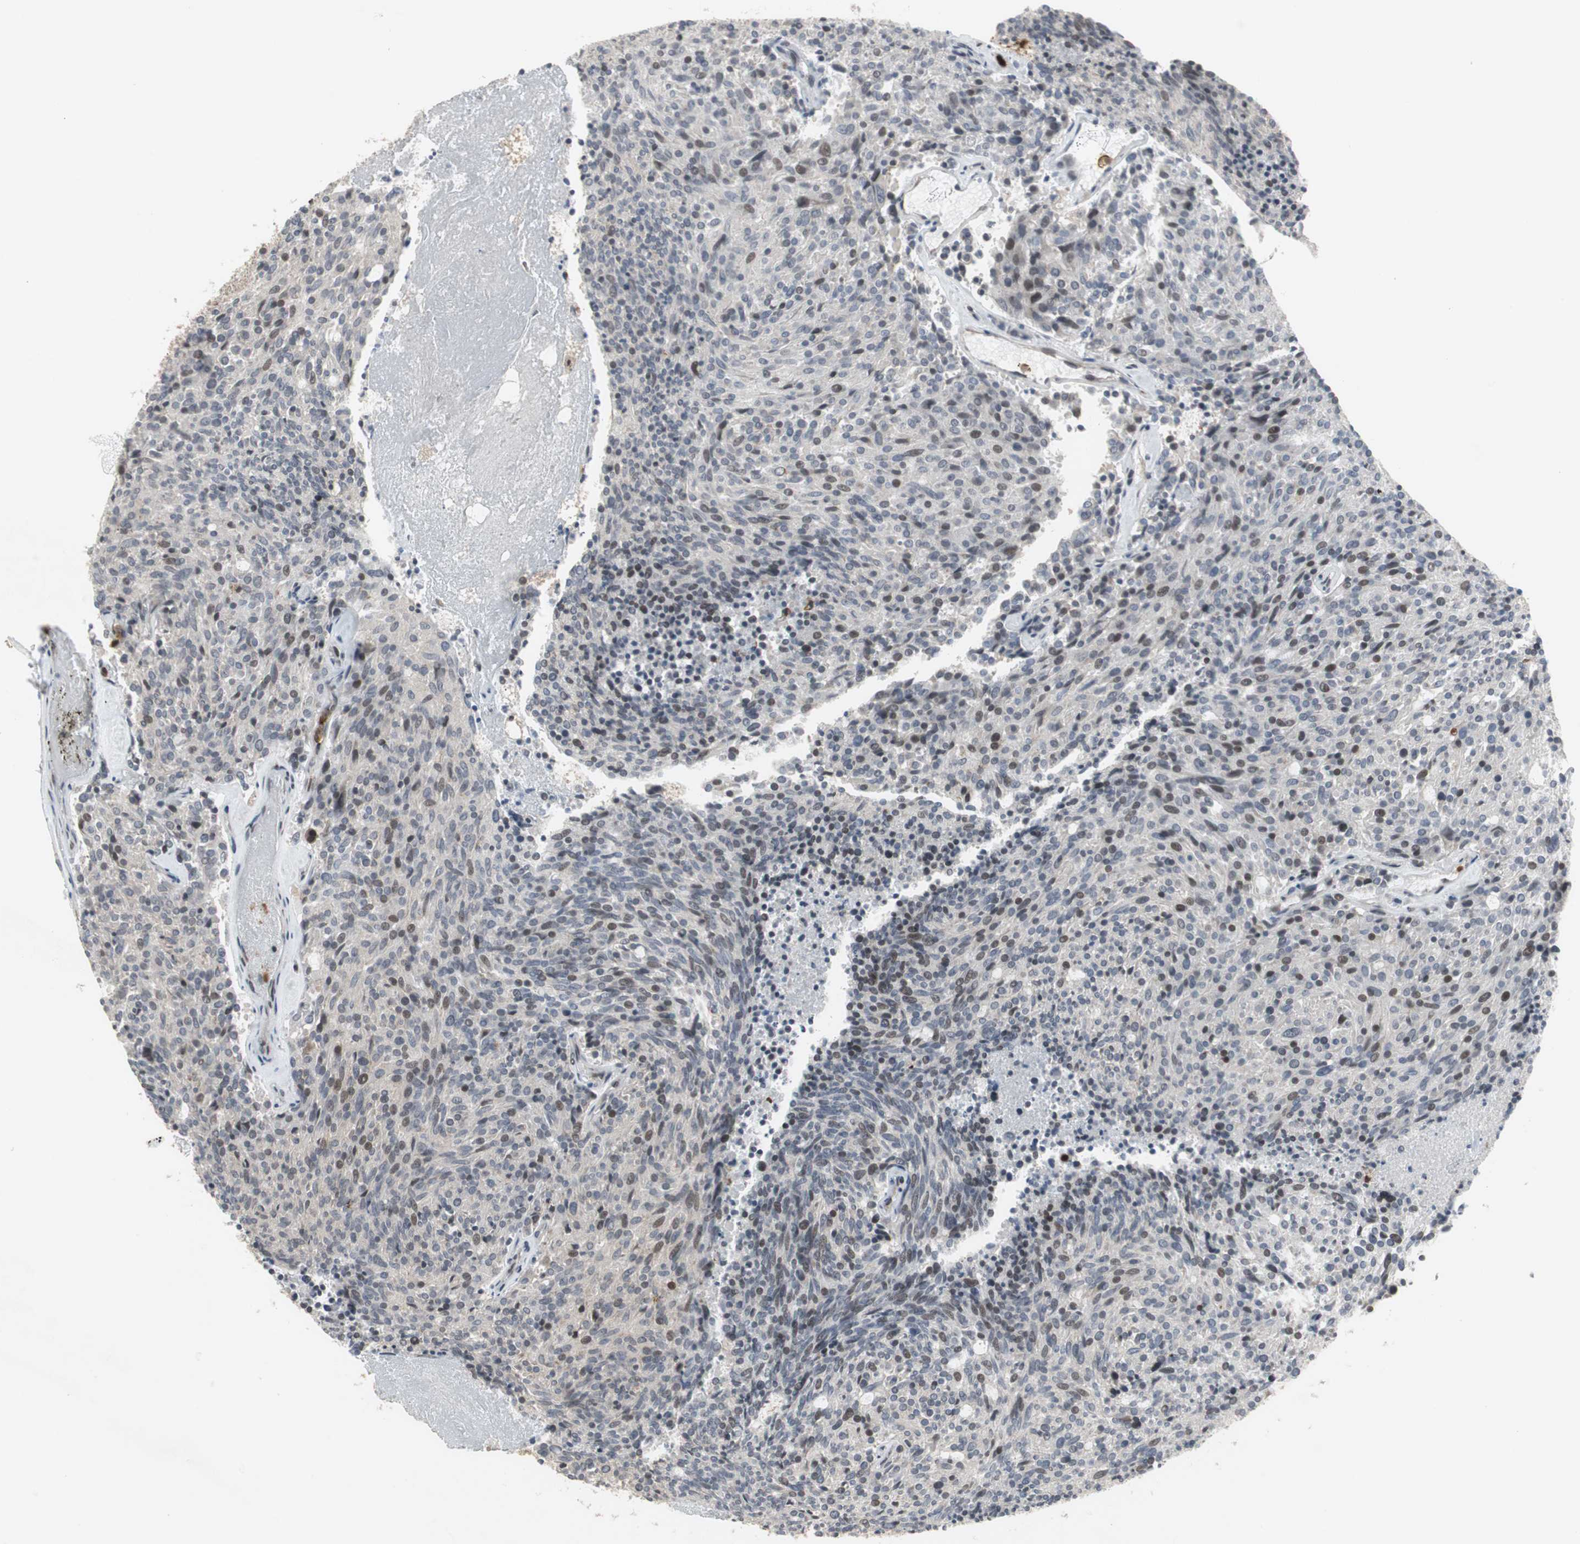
{"staining": {"intensity": "weak", "quantity": "<25%", "location": "nuclear"}, "tissue": "carcinoid", "cell_type": "Tumor cells", "image_type": "cancer", "snomed": [{"axis": "morphology", "description": "Carcinoid, malignant, NOS"}, {"axis": "topography", "description": "Pancreas"}], "caption": "Human carcinoid (malignant) stained for a protein using immunohistochemistry reveals no staining in tumor cells.", "gene": "SNX4", "patient": {"sex": "female", "age": 54}}